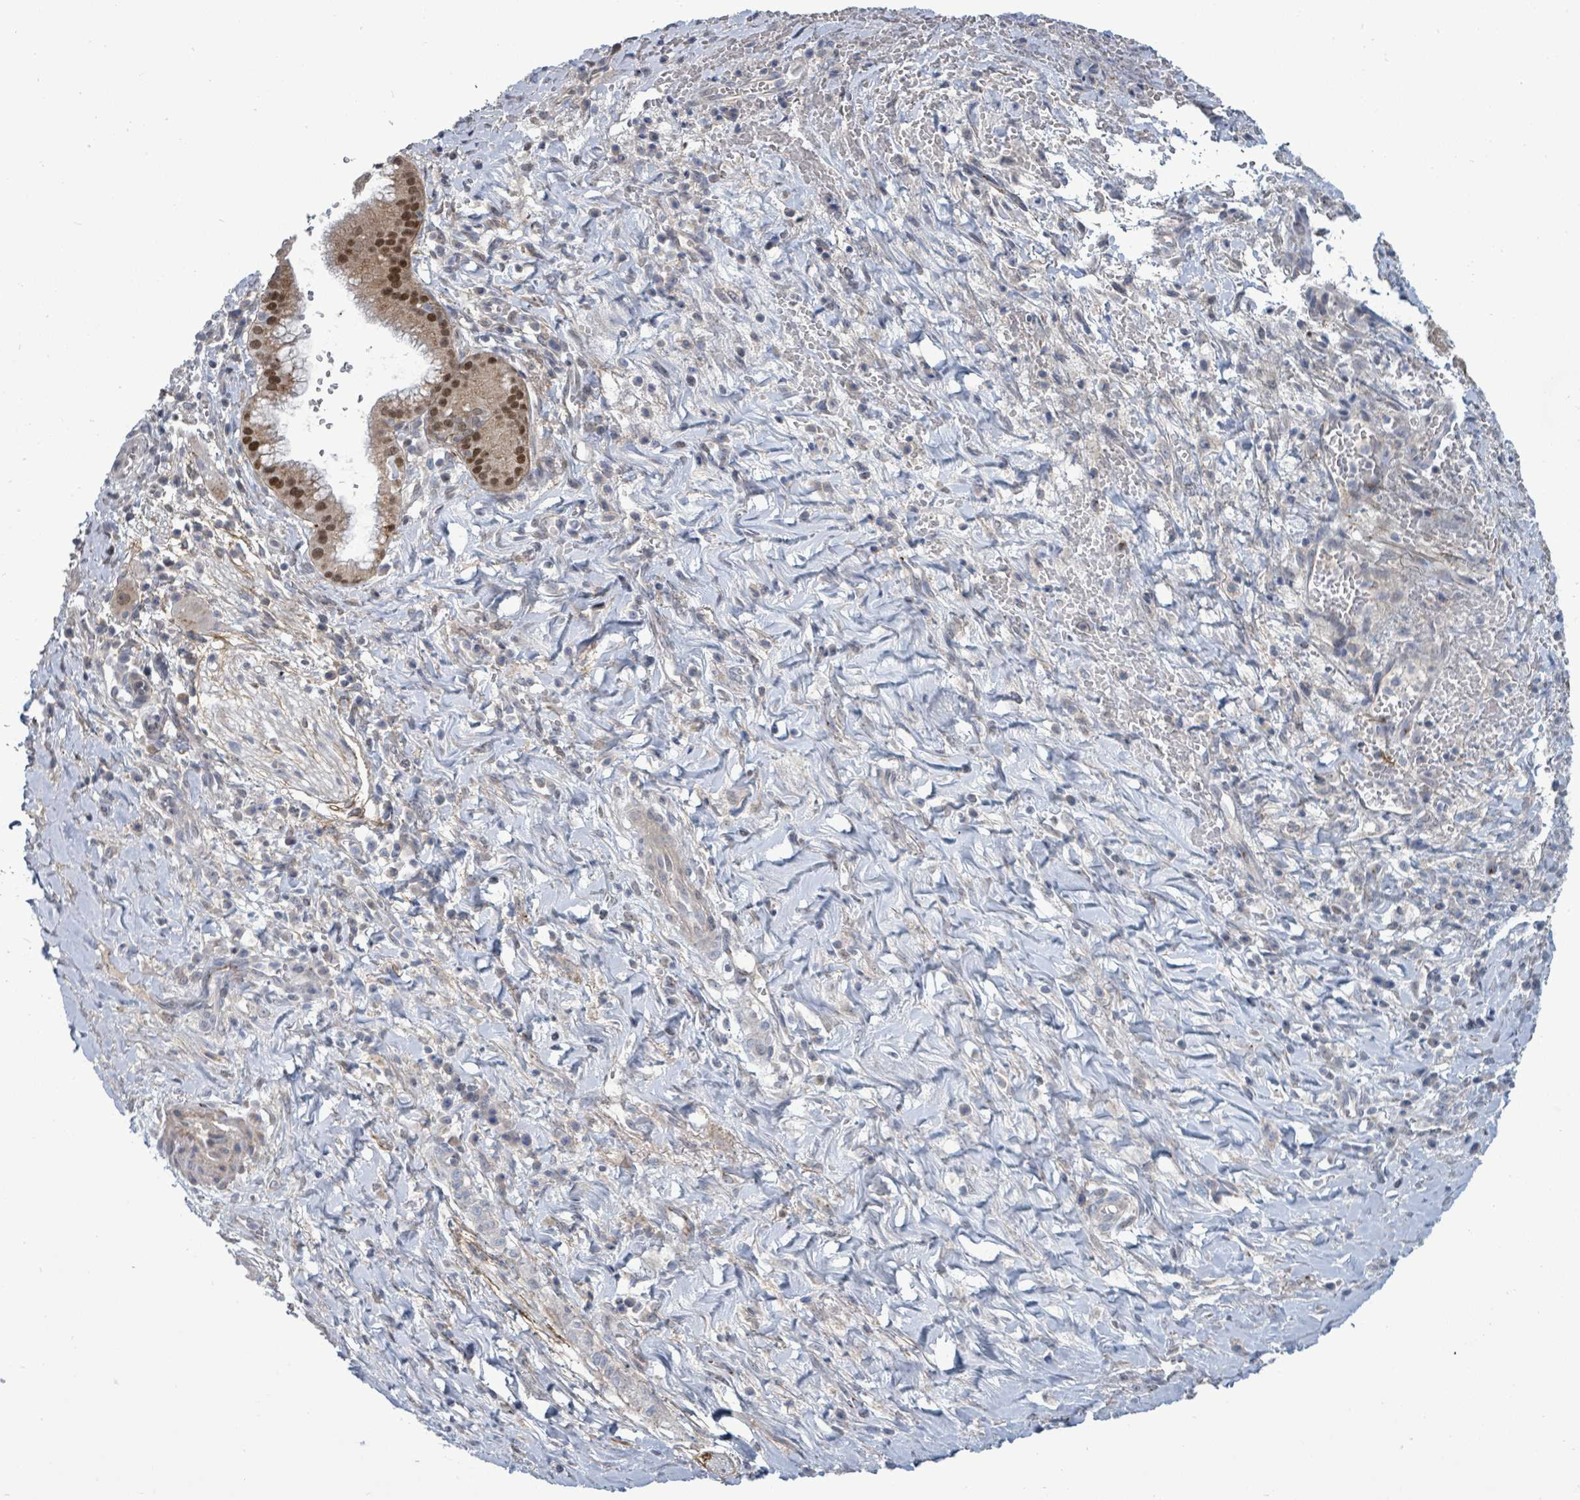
{"staining": {"intensity": "strong", "quantity": ">75%", "location": "cytoplasmic/membranous,nuclear"}, "tissue": "pancreatic cancer", "cell_type": "Tumor cells", "image_type": "cancer", "snomed": [{"axis": "morphology", "description": "Adenocarcinoma, NOS"}, {"axis": "topography", "description": "Pancreas"}], "caption": "Pancreatic cancer tissue demonstrates strong cytoplasmic/membranous and nuclear positivity in about >75% of tumor cells", "gene": "ZFPM1", "patient": {"sex": "male", "age": 72}}